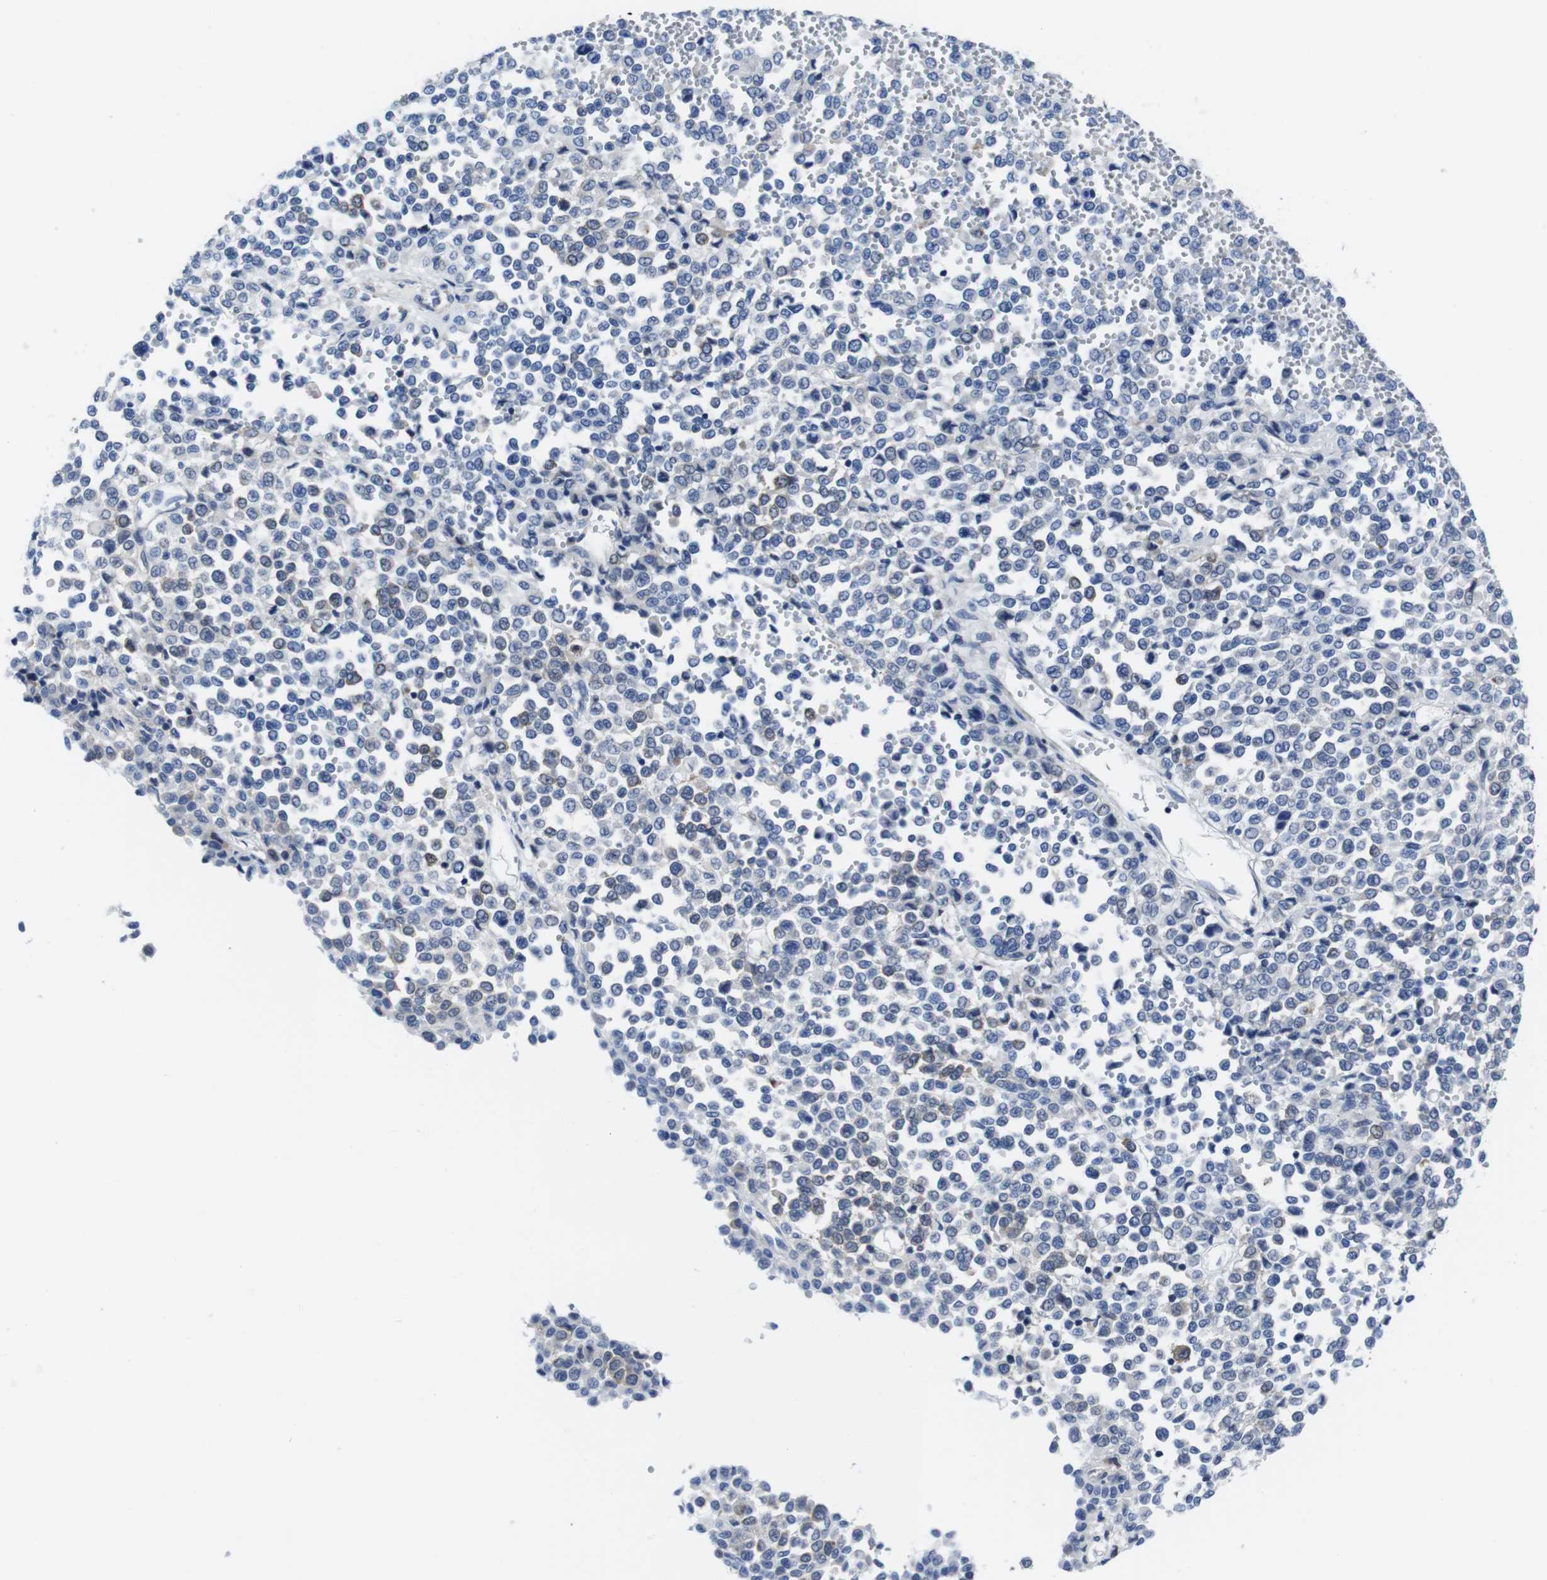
{"staining": {"intensity": "weak", "quantity": "<25%", "location": "cytoplasmic/membranous"}, "tissue": "melanoma", "cell_type": "Tumor cells", "image_type": "cancer", "snomed": [{"axis": "morphology", "description": "Malignant melanoma, Metastatic site"}, {"axis": "topography", "description": "Pancreas"}], "caption": "Malignant melanoma (metastatic site) was stained to show a protein in brown. There is no significant positivity in tumor cells.", "gene": "EIF4A1", "patient": {"sex": "female", "age": 30}}